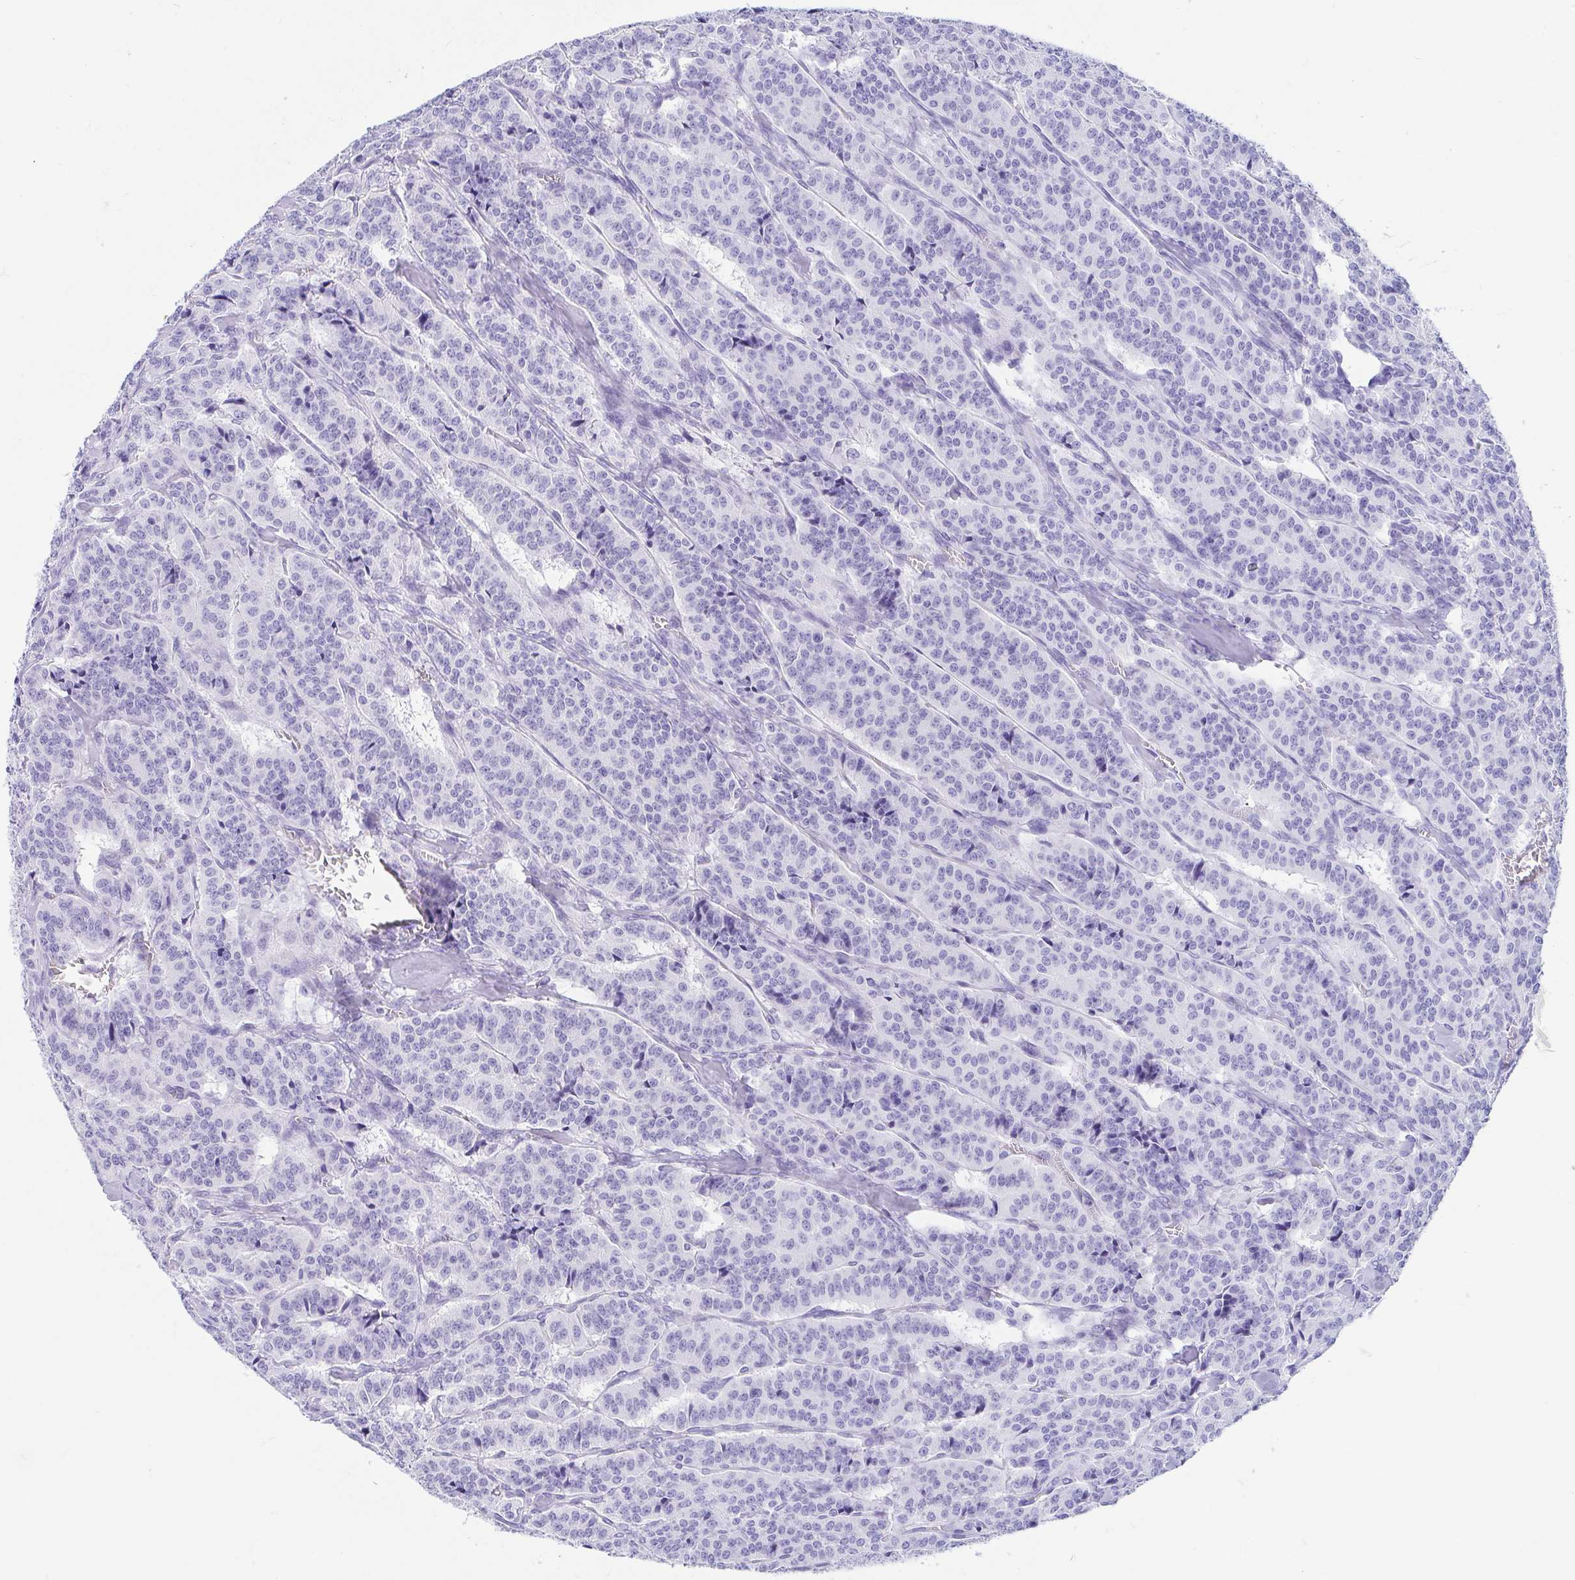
{"staining": {"intensity": "negative", "quantity": "none", "location": "none"}, "tissue": "carcinoid", "cell_type": "Tumor cells", "image_type": "cancer", "snomed": [{"axis": "morphology", "description": "Normal tissue, NOS"}, {"axis": "morphology", "description": "Carcinoid, malignant, NOS"}, {"axis": "topography", "description": "Lung"}], "caption": "Human carcinoid stained for a protein using immunohistochemistry displays no staining in tumor cells.", "gene": "GKN1", "patient": {"sex": "female", "age": 46}}